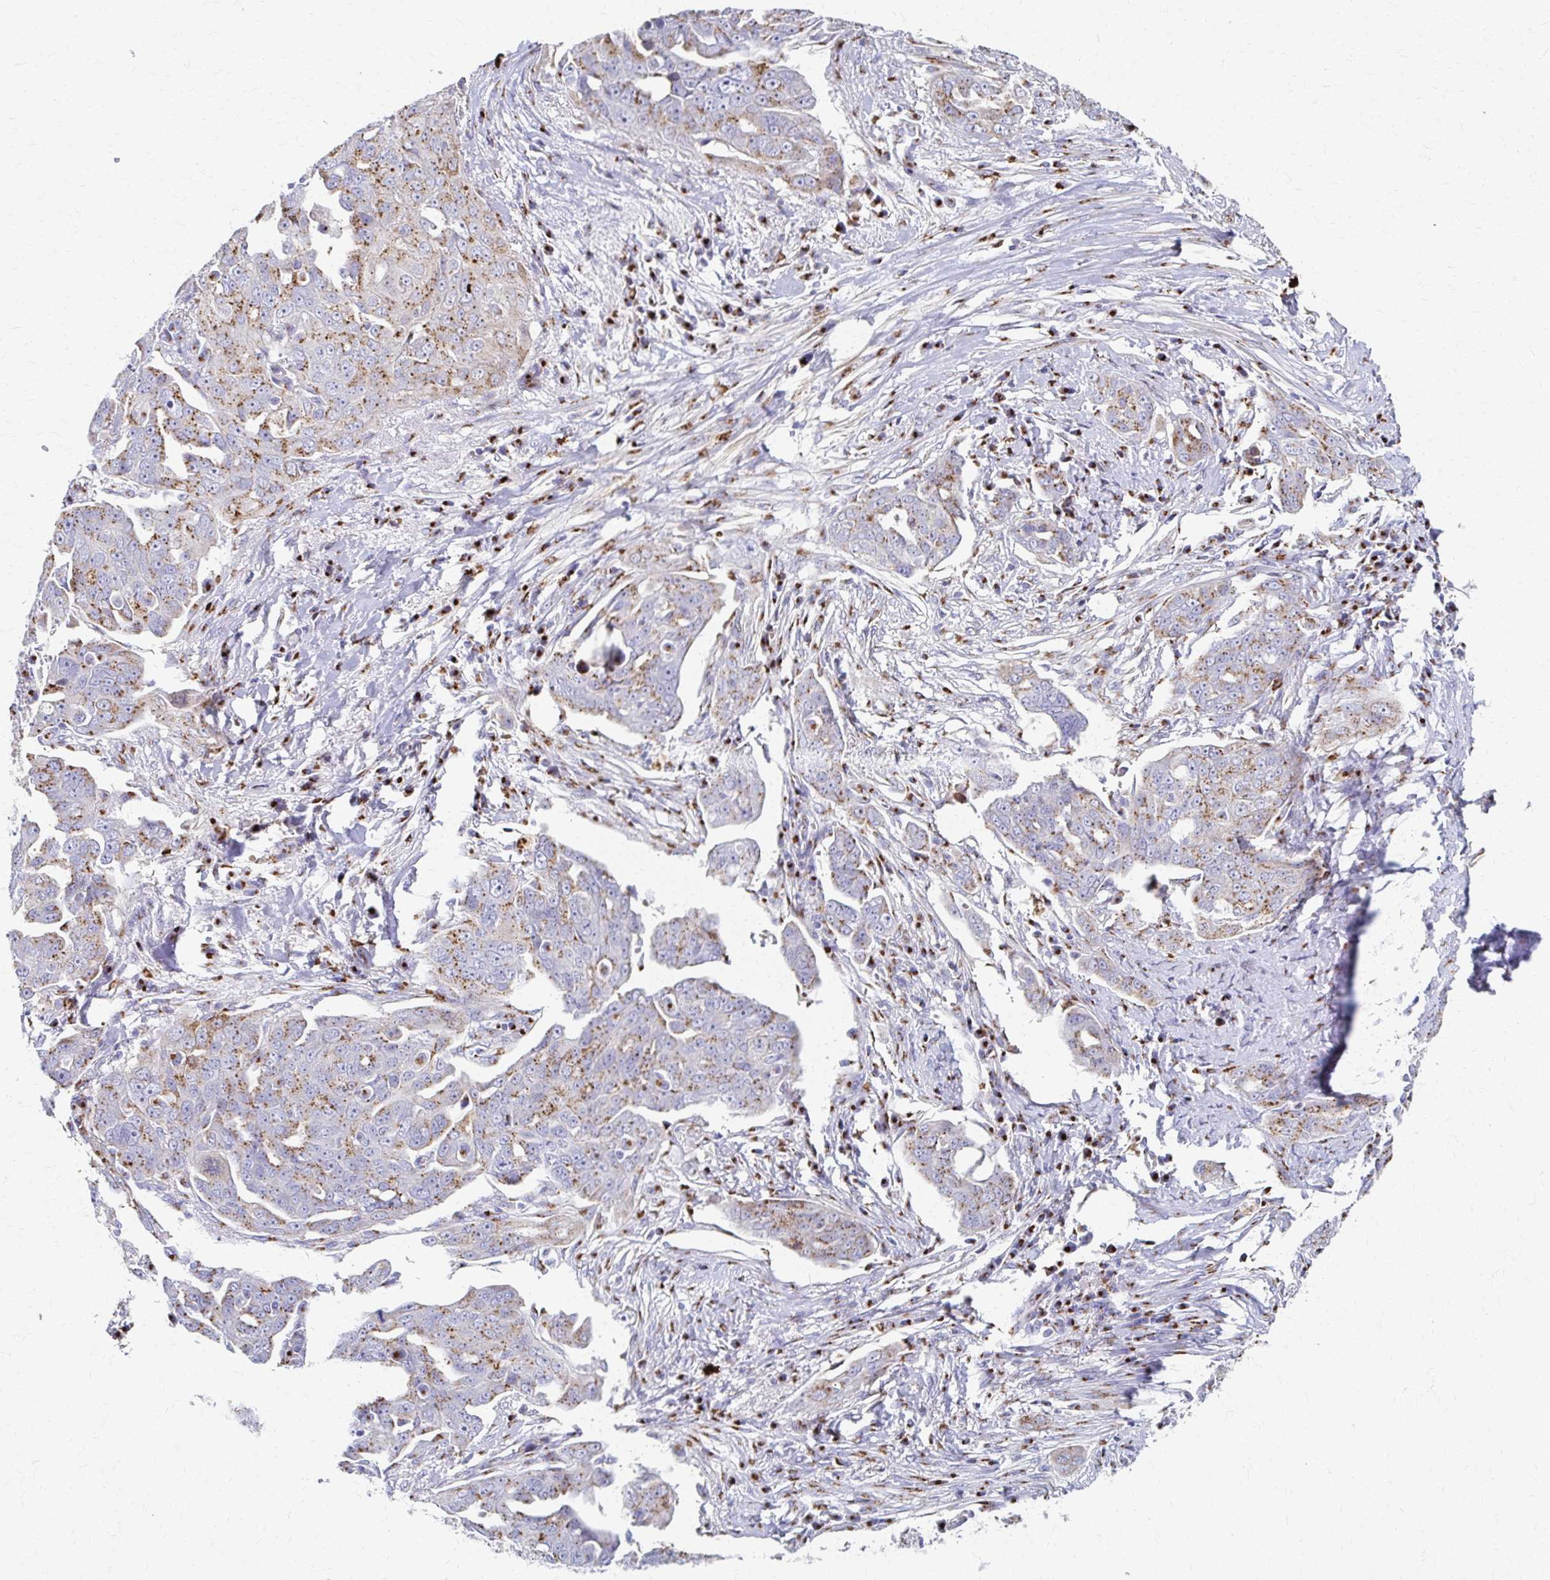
{"staining": {"intensity": "moderate", "quantity": "25%-75%", "location": "cytoplasmic/membranous"}, "tissue": "ovarian cancer", "cell_type": "Tumor cells", "image_type": "cancer", "snomed": [{"axis": "morphology", "description": "Carcinoma, endometroid"}, {"axis": "topography", "description": "Ovary"}], "caption": "Approximately 25%-75% of tumor cells in human ovarian cancer (endometroid carcinoma) show moderate cytoplasmic/membranous protein staining as visualized by brown immunohistochemical staining.", "gene": "TM9SF1", "patient": {"sex": "female", "age": 70}}